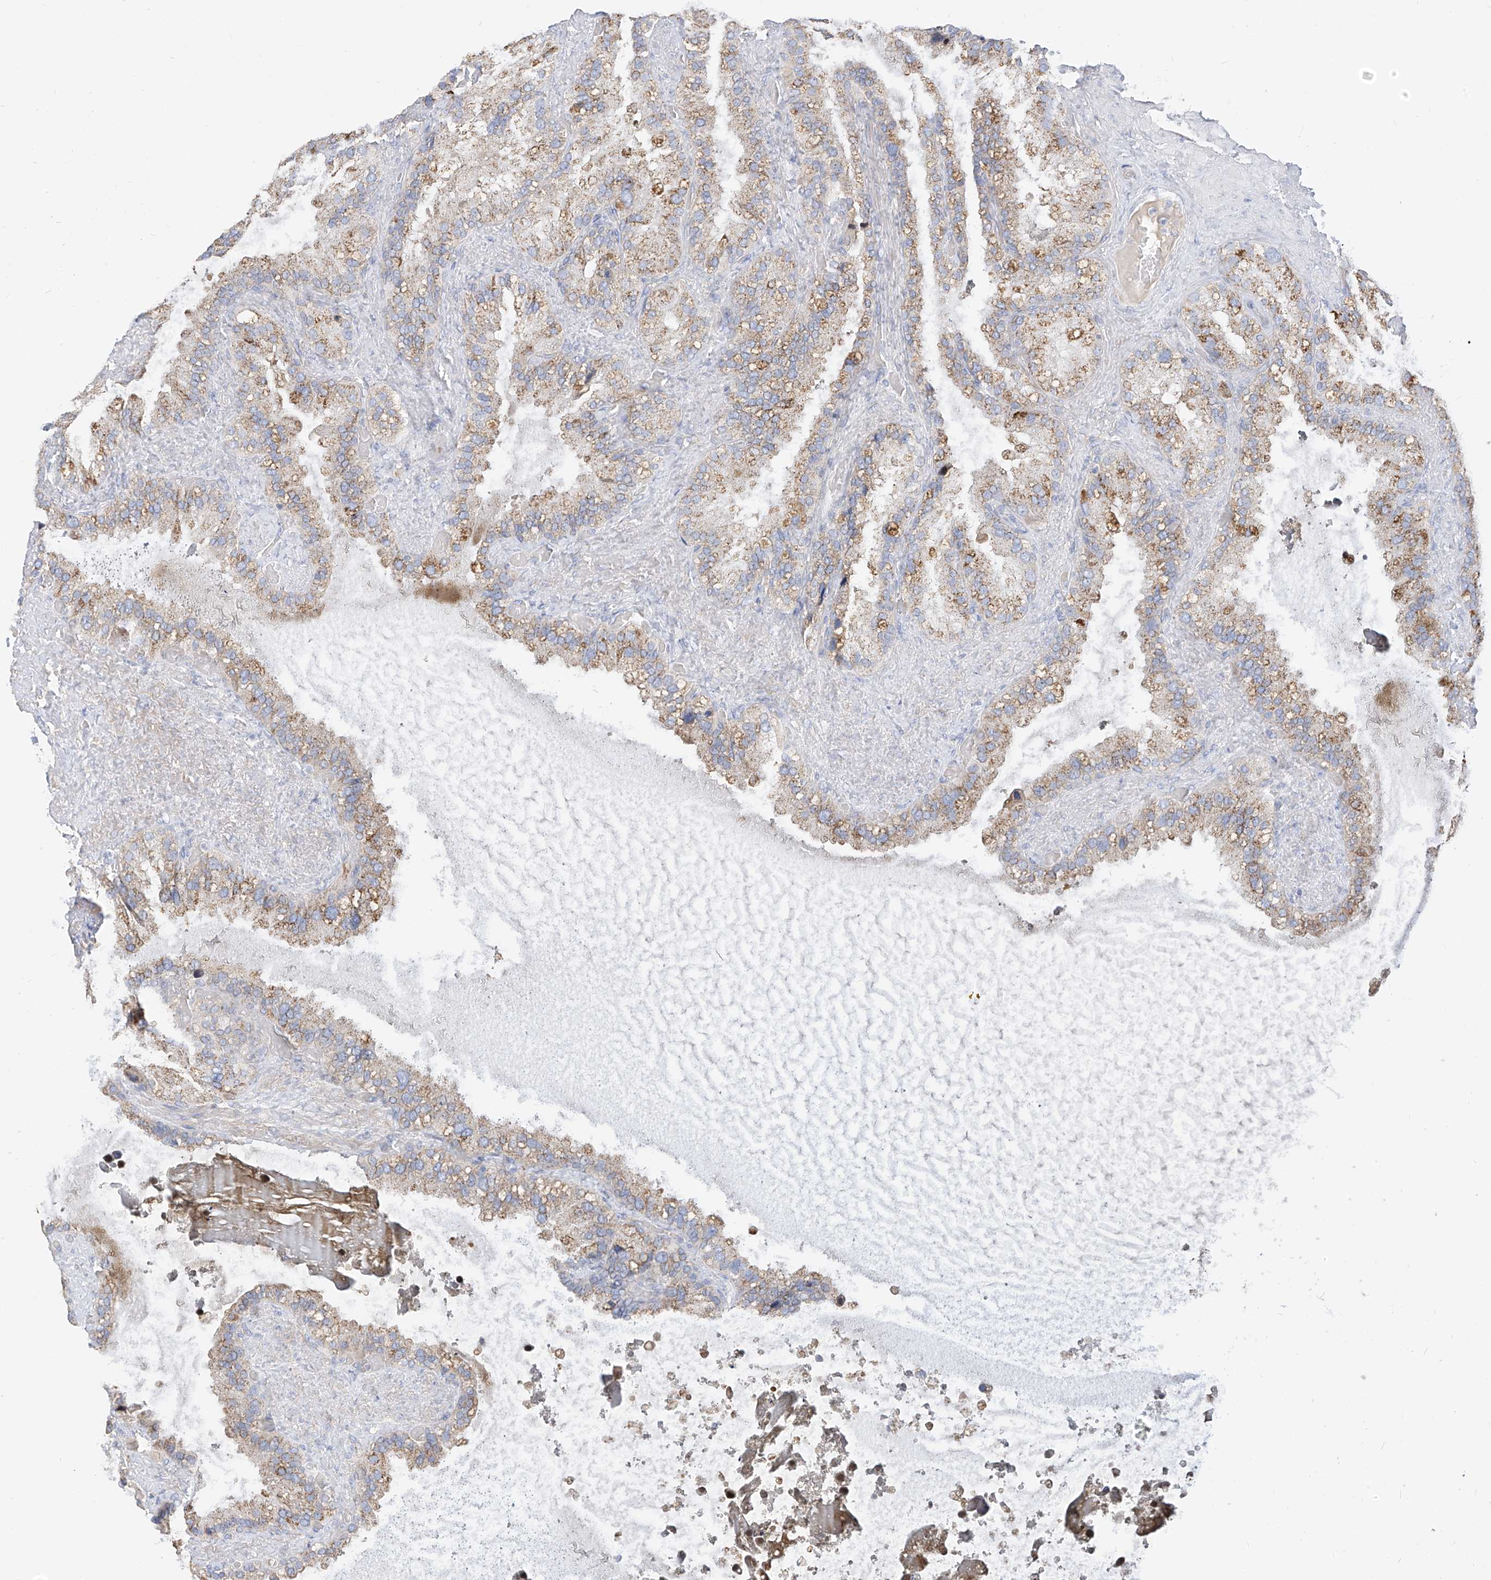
{"staining": {"intensity": "moderate", "quantity": ">75%", "location": "cytoplasmic/membranous"}, "tissue": "seminal vesicle", "cell_type": "Glandular cells", "image_type": "normal", "snomed": [{"axis": "morphology", "description": "Normal tissue, NOS"}, {"axis": "topography", "description": "Prostate"}, {"axis": "topography", "description": "Seminal veicle"}], "caption": "DAB immunohistochemical staining of normal seminal vesicle reveals moderate cytoplasmic/membranous protein expression in about >75% of glandular cells.", "gene": "RASA2", "patient": {"sex": "male", "age": 68}}